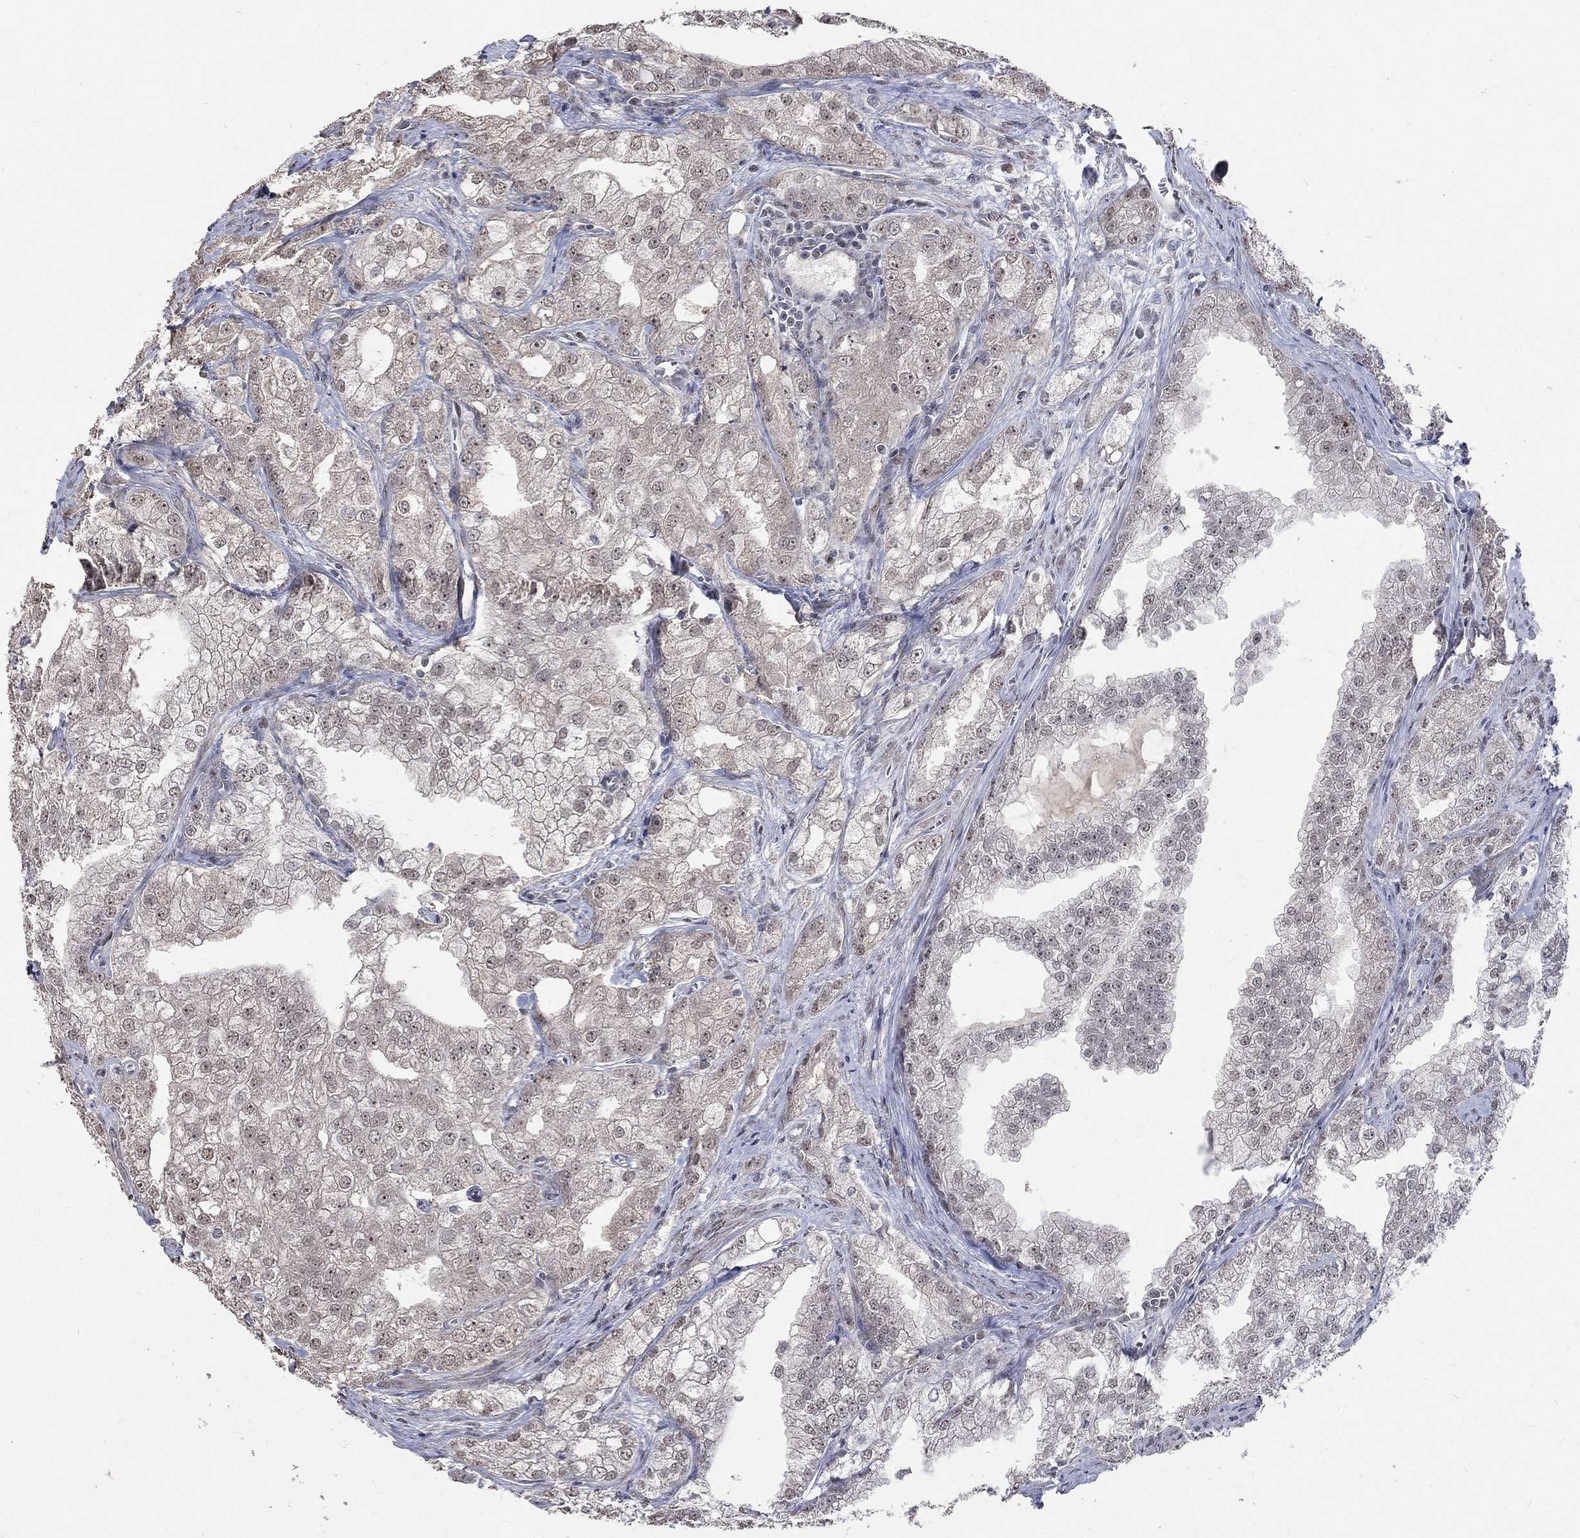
{"staining": {"intensity": "negative", "quantity": "none", "location": "none"}, "tissue": "prostate cancer", "cell_type": "Tumor cells", "image_type": "cancer", "snomed": [{"axis": "morphology", "description": "Adenocarcinoma, NOS"}, {"axis": "topography", "description": "Prostate"}], "caption": "Tumor cells are negative for protein expression in human prostate cancer.", "gene": "SPATA33", "patient": {"sex": "male", "age": 70}}